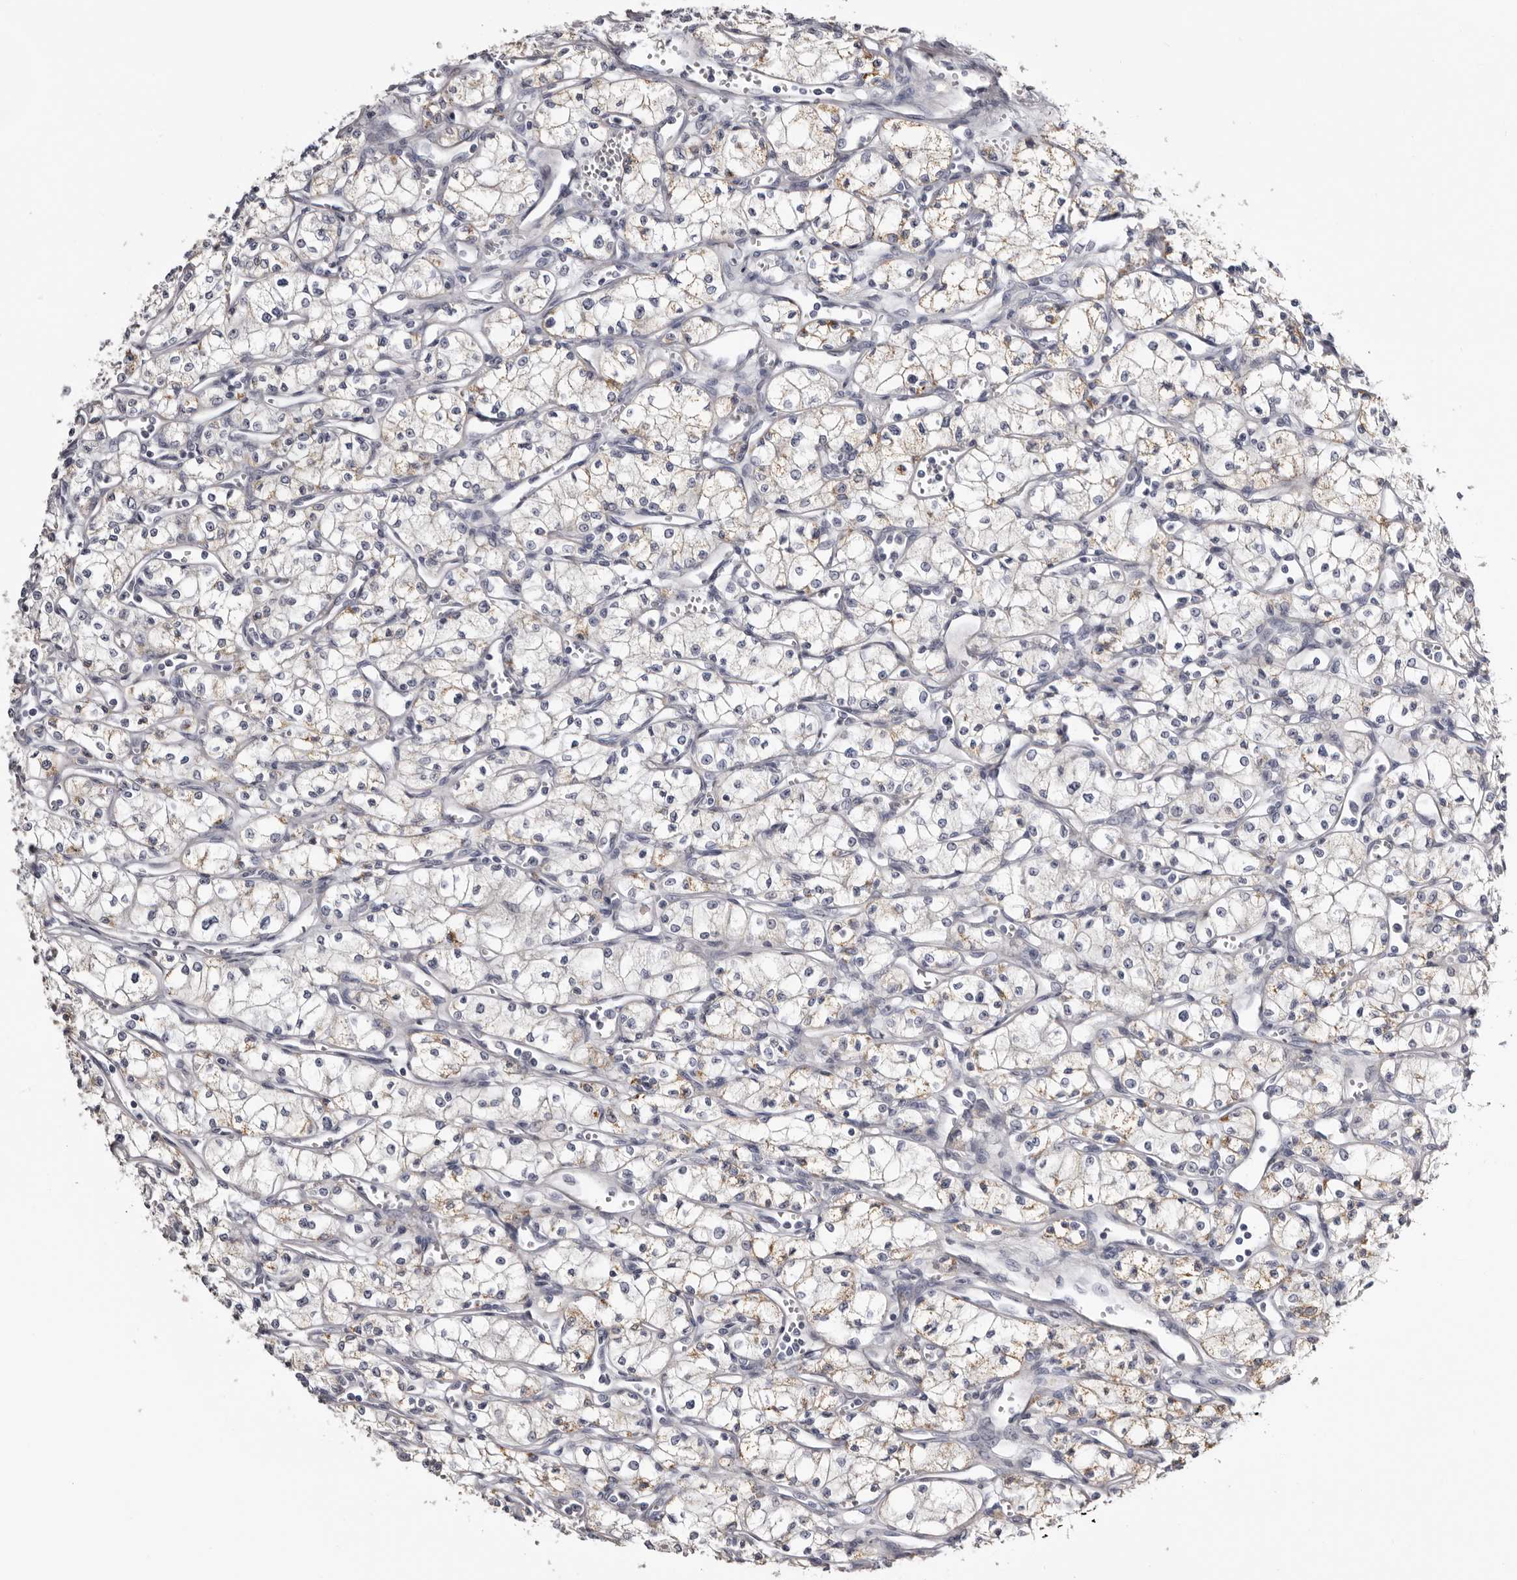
{"staining": {"intensity": "moderate", "quantity": "25%-75%", "location": "cytoplasmic/membranous"}, "tissue": "renal cancer", "cell_type": "Tumor cells", "image_type": "cancer", "snomed": [{"axis": "morphology", "description": "Adenocarcinoma, NOS"}, {"axis": "topography", "description": "Kidney"}], "caption": "Immunohistochemical staining of human renal cancer shows medium levels of moderate cytoplasmic/membranous positivity in about 25%-75% of tumor cells.", "gene": "CASQ1", "patient": {"sex": "male", "age": 59}}